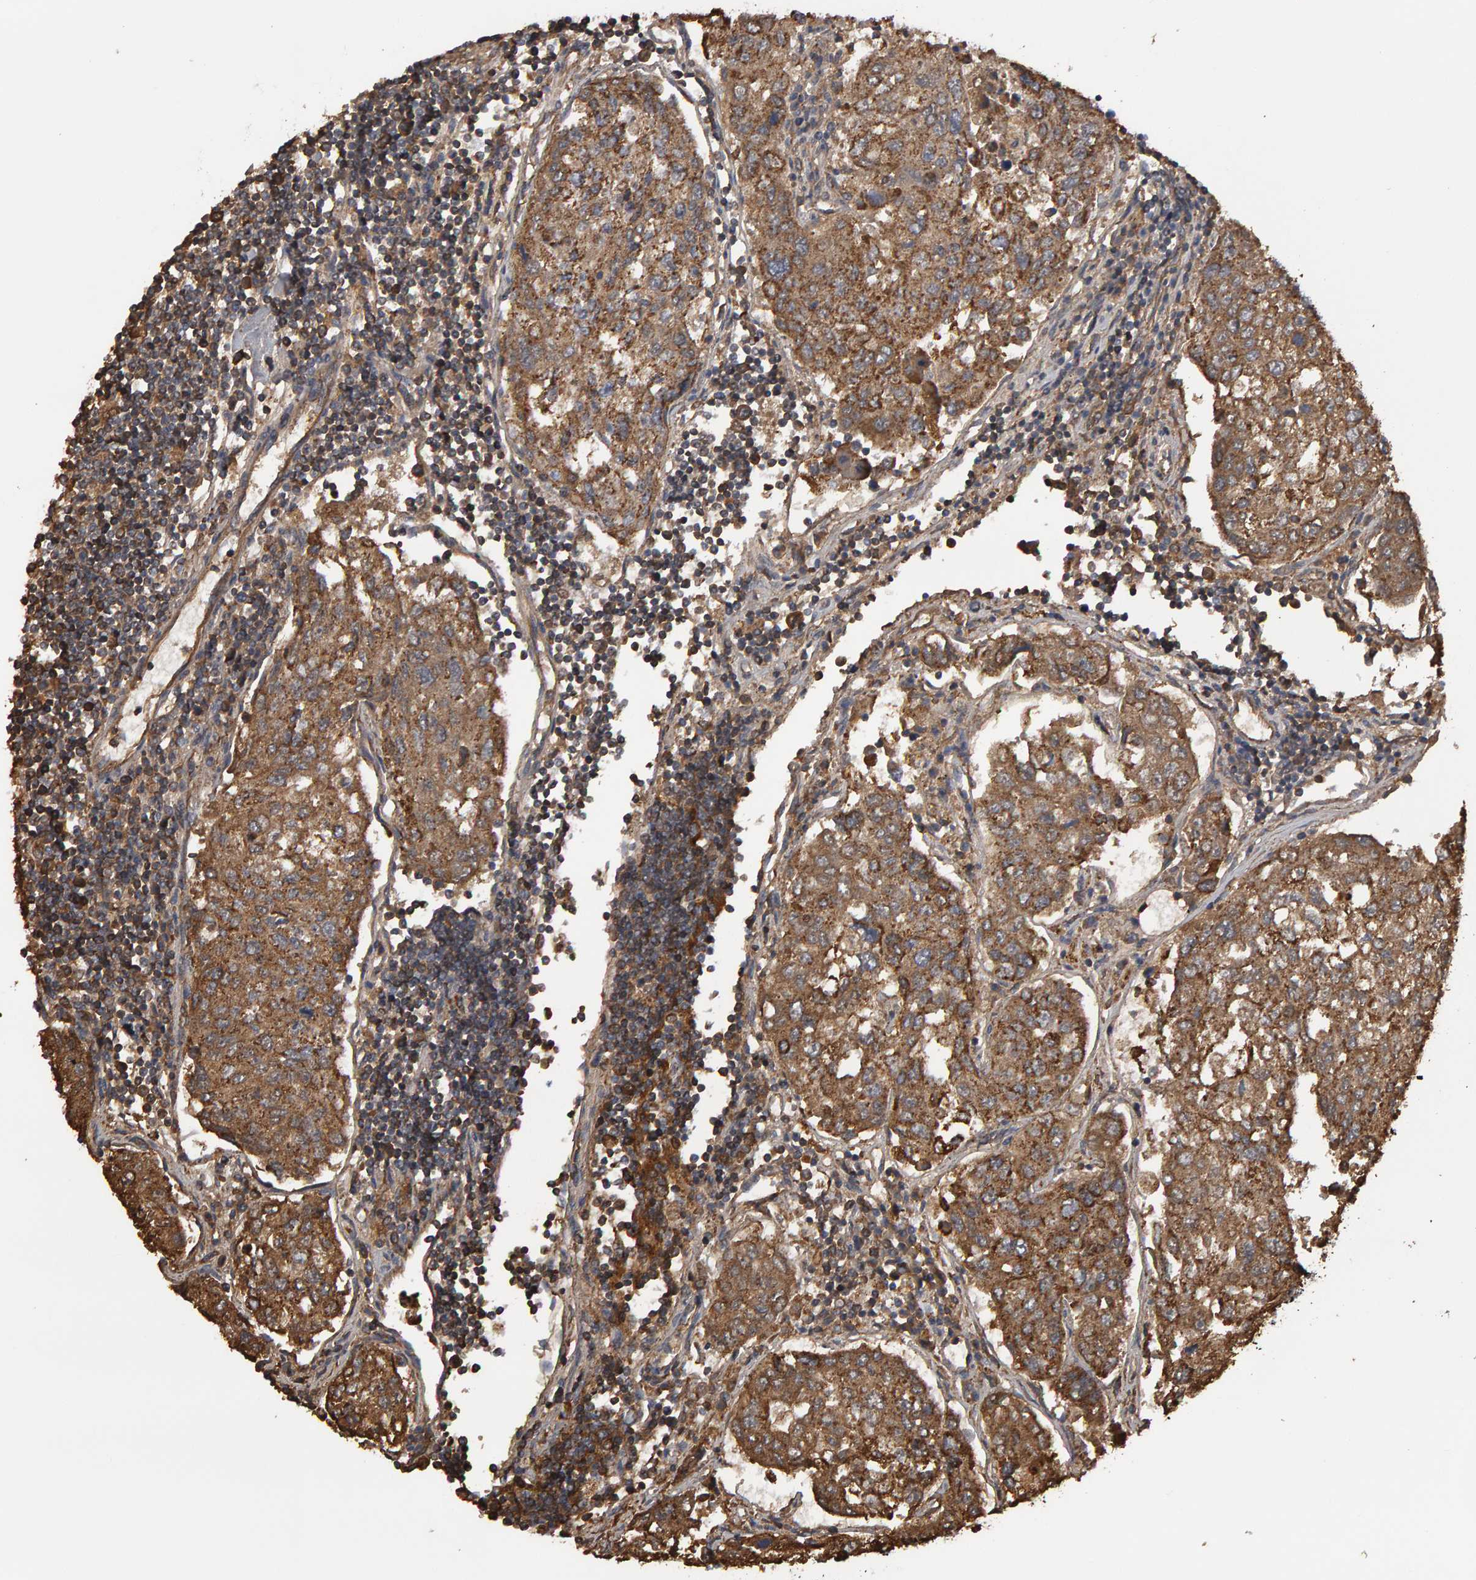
{"staining": {"intensity": "moderate", "quantity": ">75%", "location": "cytoplasmic/membranous"}, "tissue": "urothelial cancer", "cell_type": "Tumor cells", "image_type": "cancer", "snomed": [{"axis": "morphology", "description": "Urothelial carcinoma, High grade"}, {"axis": "topography", "description": "Lymph node"}, {"axis": "topography", "description": "Urinary bladder"}], "caption": "Protein expression analysis of high-grade urothelial carcinoma exhibits moderate cytoplasmic/membranous staining in approximately >75% of tumor cells.", "gene": "TOM1L1", "patient": {"sex": "male", "age": 51}}